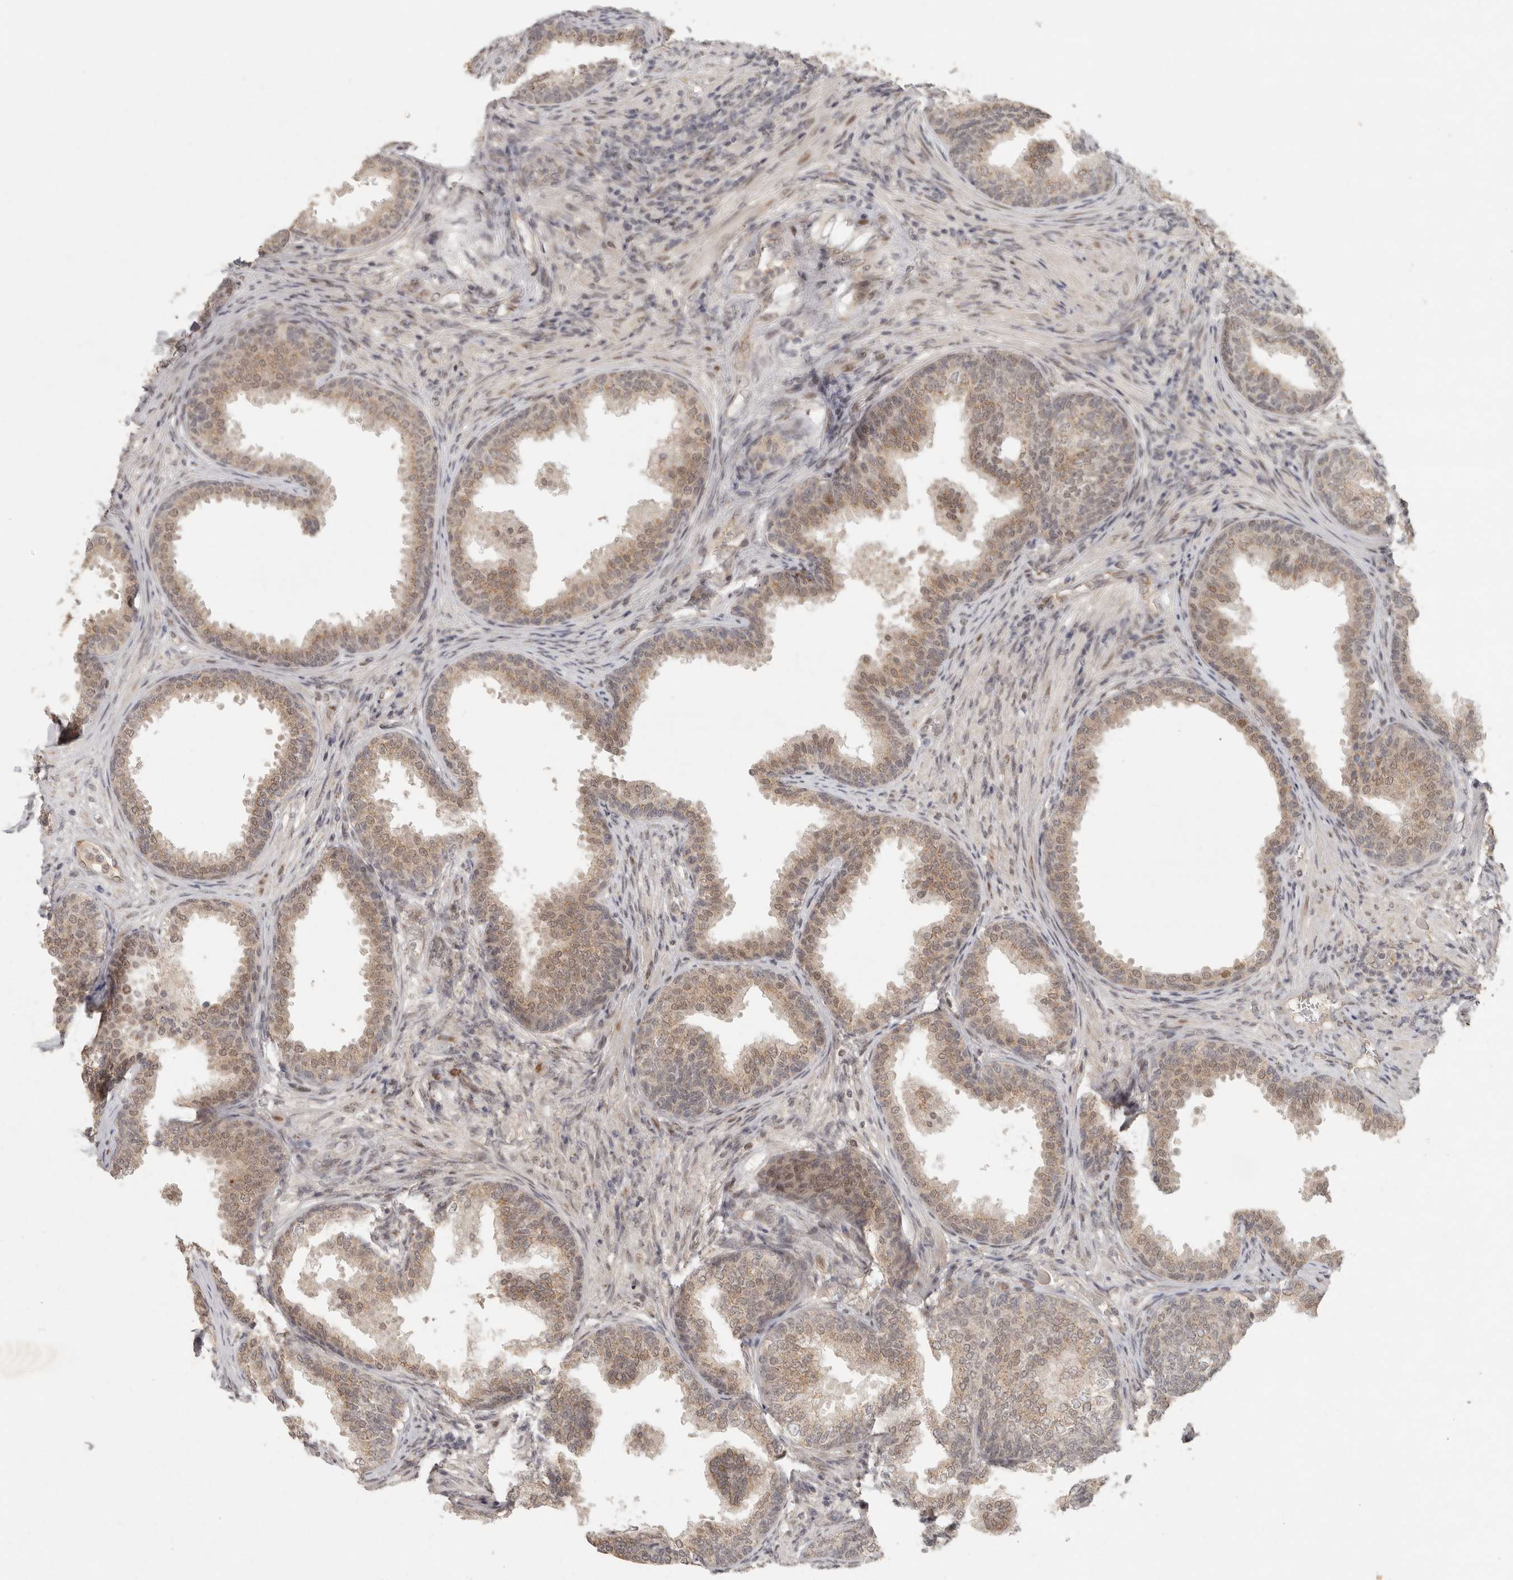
{"staining": {"intensity": "moderate", "quantity": ">75%", "location": "cytoplasmic/membranous,nuclear"}, "tissue": "prostate", "cell_type": "Glandular cells", "image_type": "normal", "snomed": [{"axis": "morphology", "description": "Normal tissue, NOS"}, {"axis": "topography", "description": "Prostate"}], "caption": "An immunohistochemistry (IHC) micrograph of unremarkable tissue is shown. Protein staining in brown labels moderate cytoplasmic/membranous,nuclear positivity in prostate within glandular cells. (brown staining indicates protein expression, while blue staining denotes nuclei).", "gene": "LRRC75A", "patient": {"sex": "male", "age": 76}}